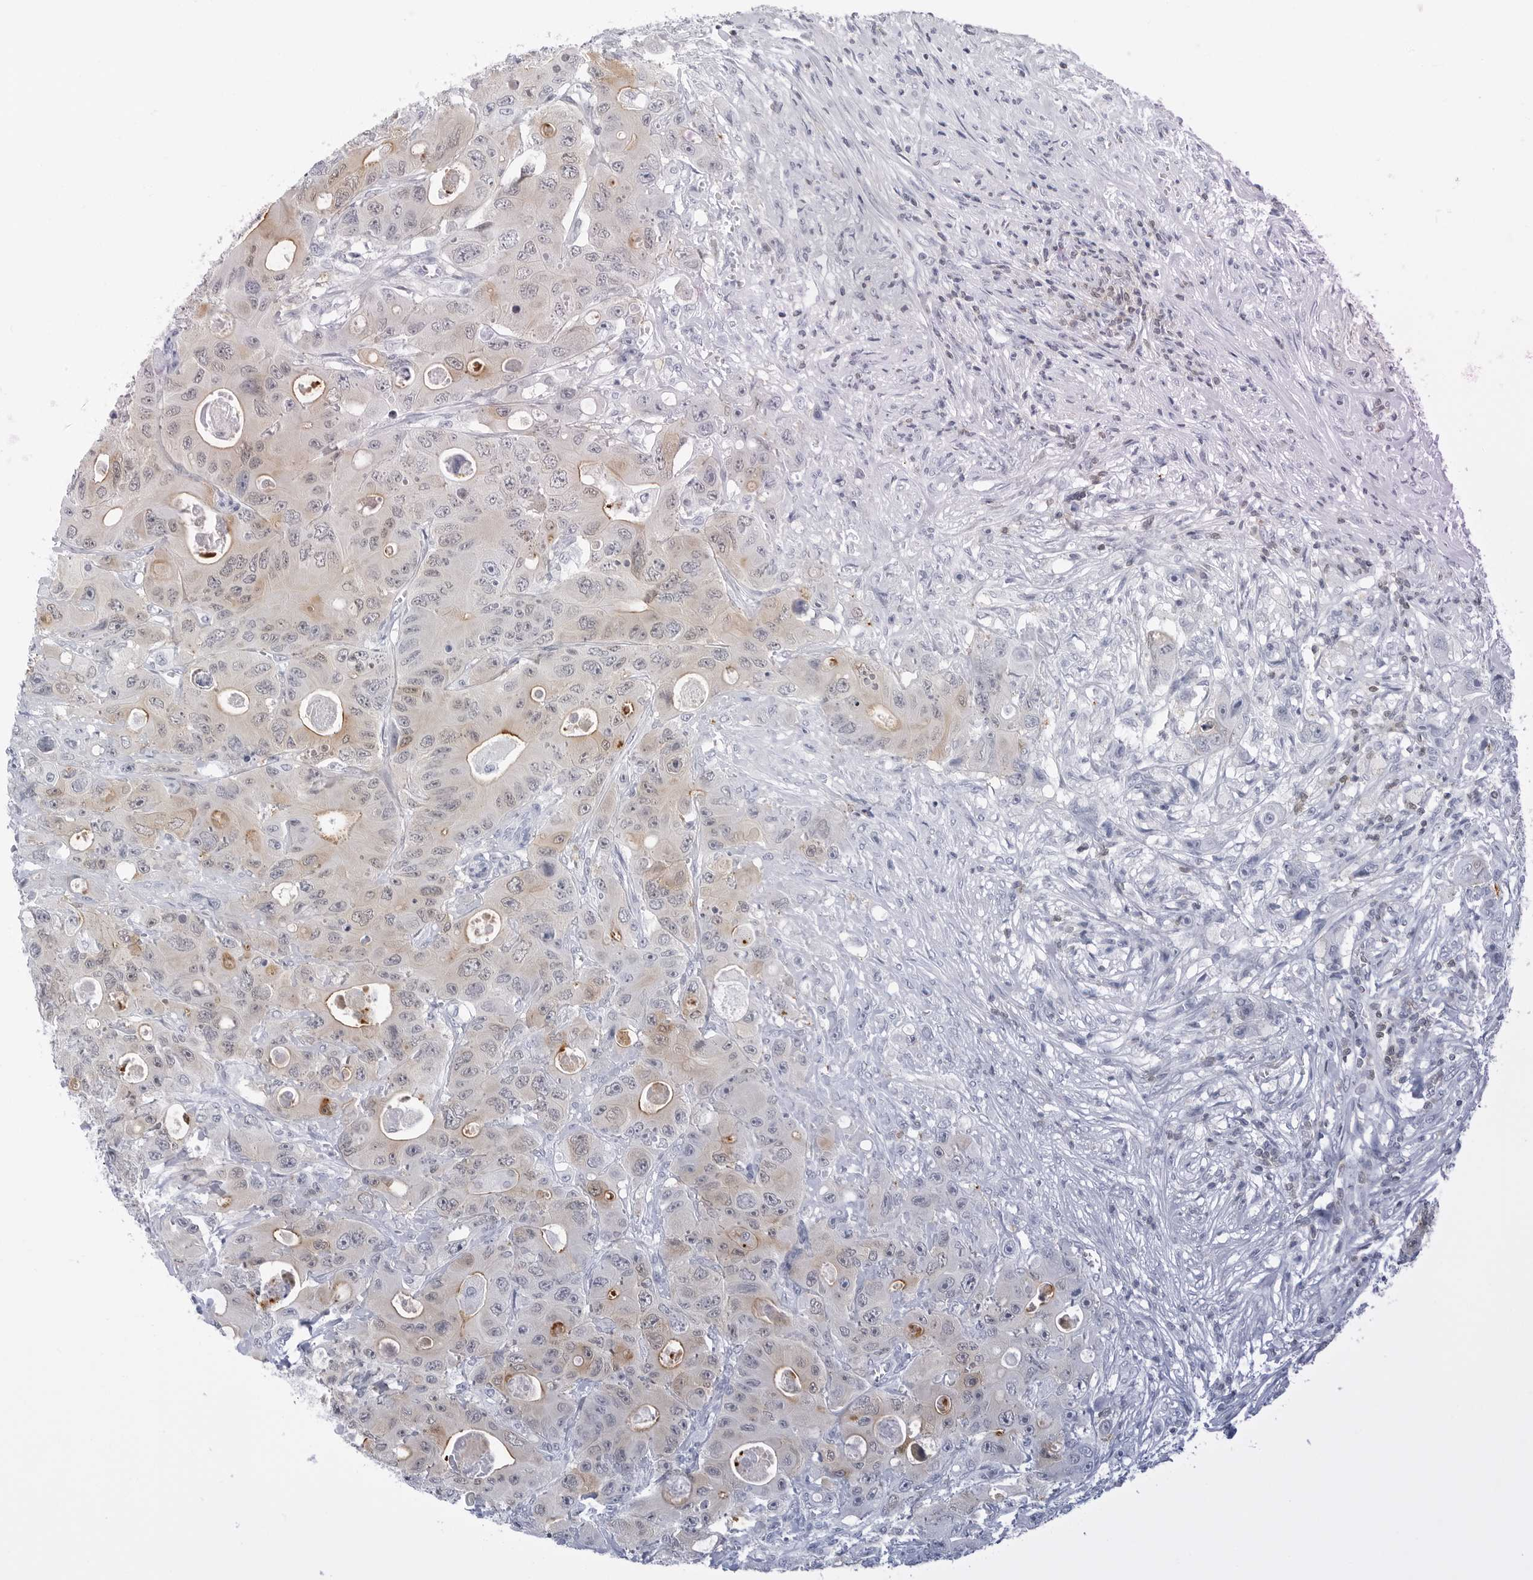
{"staining": {"intensity": "weak", "quantity": "25%-75%", "location": "cytoplasmic/membranous"}, "tissue": "colorectal cancer", "cell_type": "Tumor cells", "image_type": "cancer", "snomed": [{"axis": "morphology", "description": "Adenocarcinoma, NOS"}, {"axis": "topography", "description": "Colon"}], "caption": "Immunohistochemistry of adenocarcinoma (colorectal) reveals low levels of weak cytoplasmic/membranous staining in approximately 25%-75% of tumor cells.", "gene": "SLC9A3R1", "patient": {"sex": "female", "age": 46}}